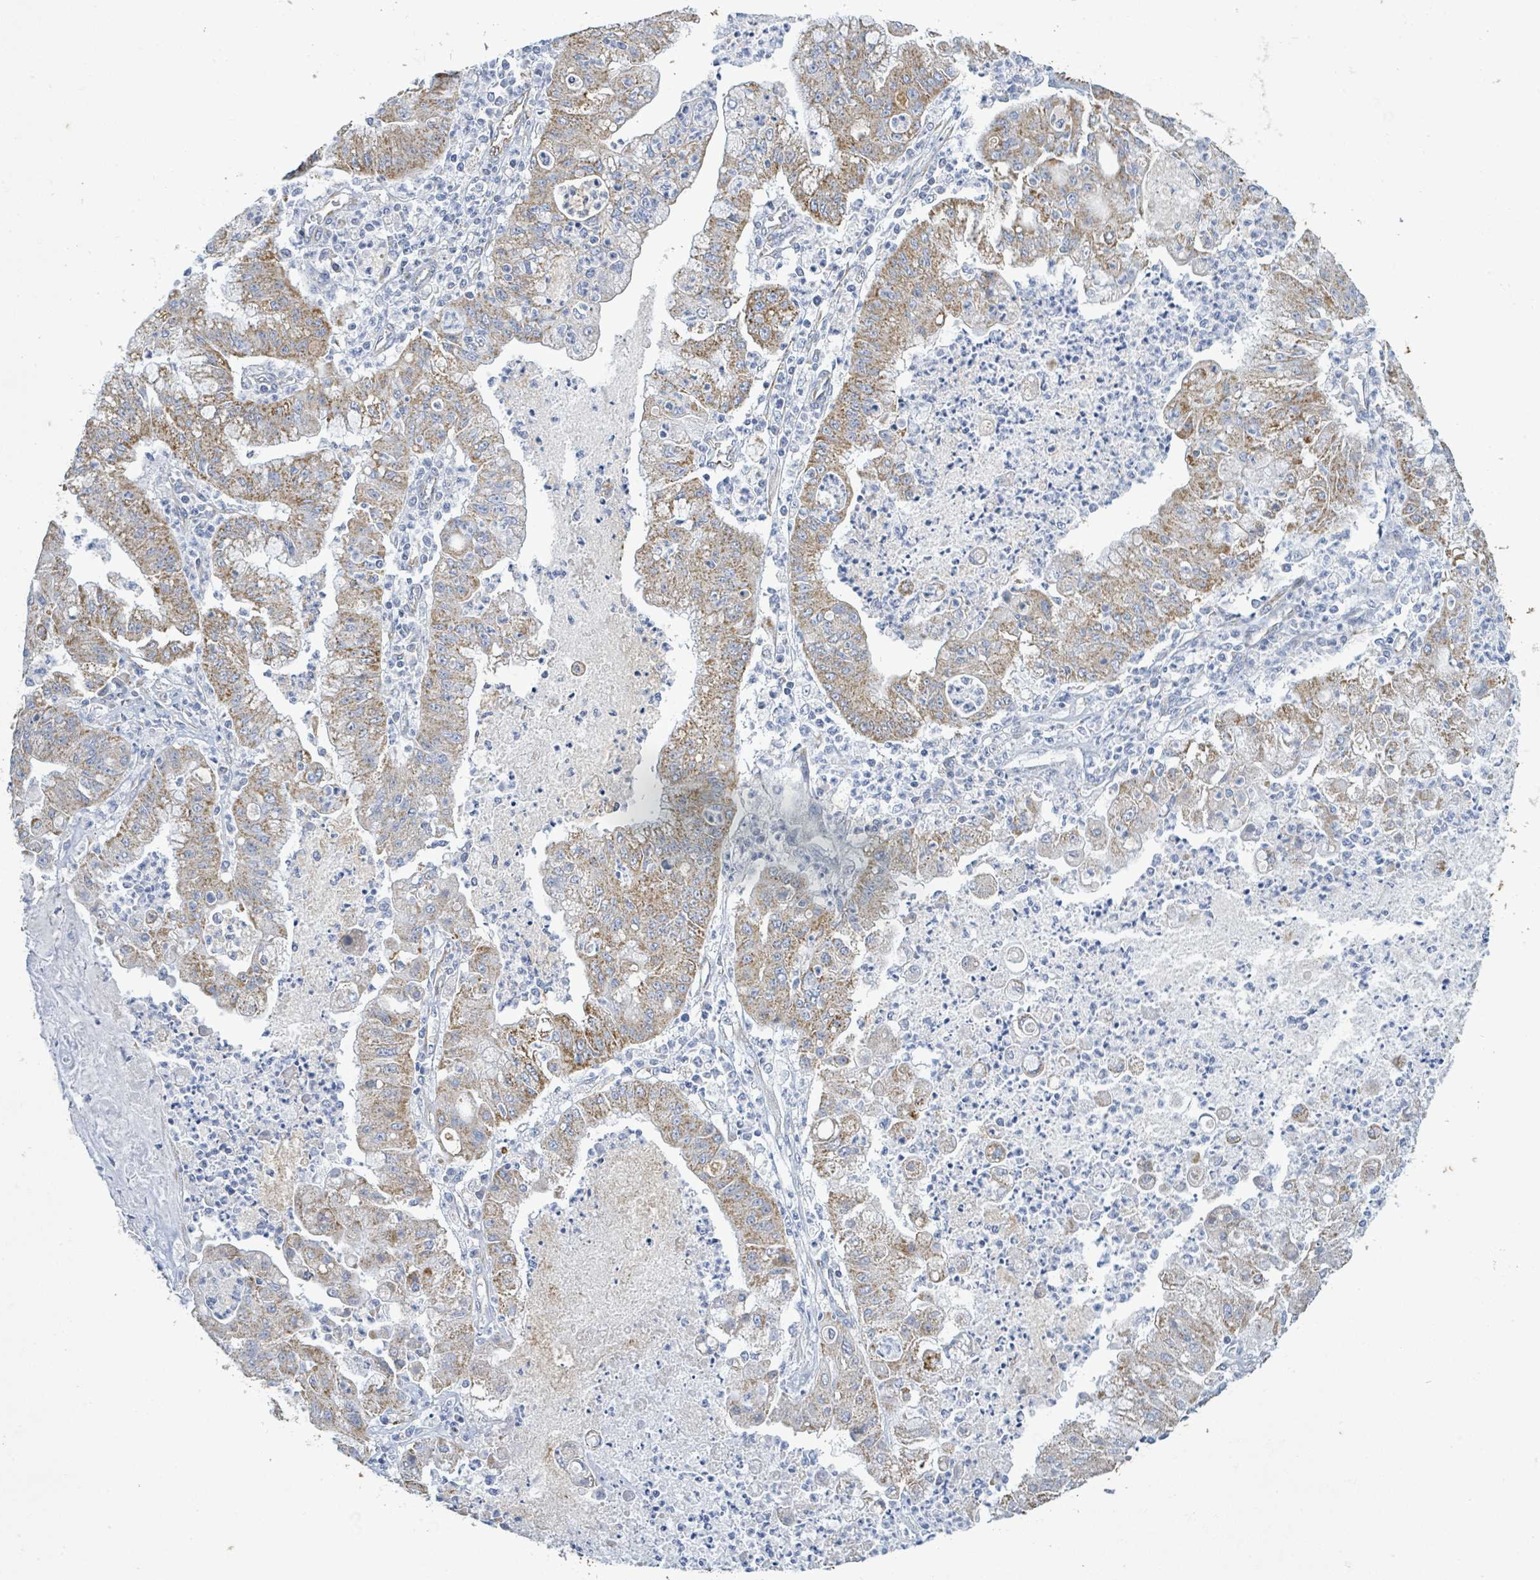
{"staining": {"intensity": "moderate", "quantity": ">75%", "location": "cytoplasmic/membranous"}, "tissue": "ovarian cancer", "cell_type": "Tumor cells", "image_type": "cancer", "snomed": [{"axis": "morphology", "description": "Cystadenocarcinoma, mucinous, NOS"}, {"axis": "topography", "description": "Ovary"}], "caption": "DAB (3,3'-diaminobenzidine) immunohistochemical staining of human mucinous cystadenocarcinoma (ovarian) shows moderate cytoplasmic/membranous protein staining in about >75% of tumor cells.", "gene": "ALG12", "patient": {"sex": "female", "age": 70}}